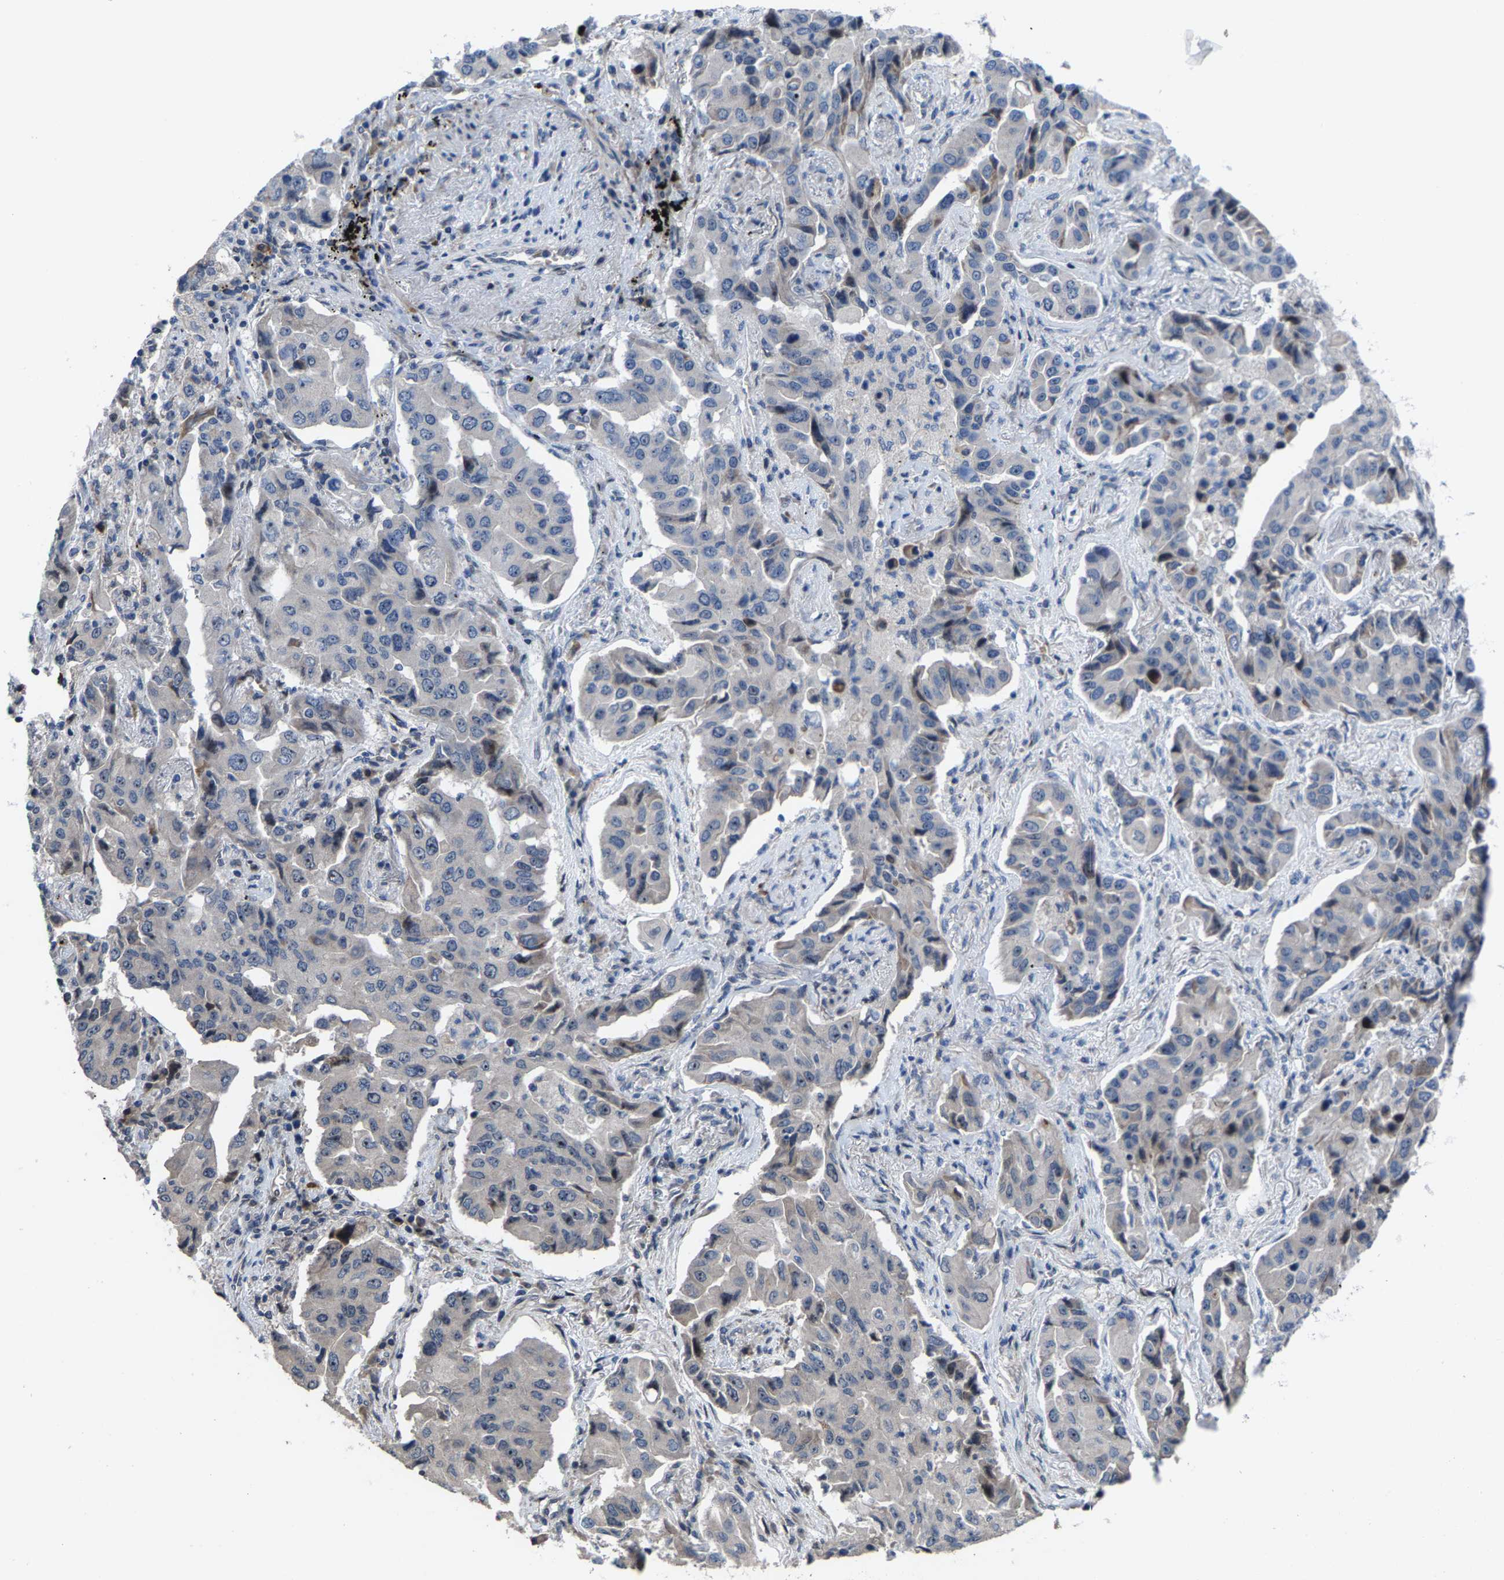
{"staining": {"intensity": "negative", "quantity": "none", "location": "none"}, "tissue": "lung cancer", "cell_type": "Tumor cells", "image_type": "cancer", "snomed": [{"axis": "morphology", "description": "Adenocarcinoma, NOS"}, {"axis": "topography", "description": "Lung"}], "caption": "IHC histopathology image of human adenocarcinoma (lung) stained for a protein (brown), which displays no expression in tumor cells.", "gene": "HAUS6", "patient": {"sex": "female", "age": 65}}